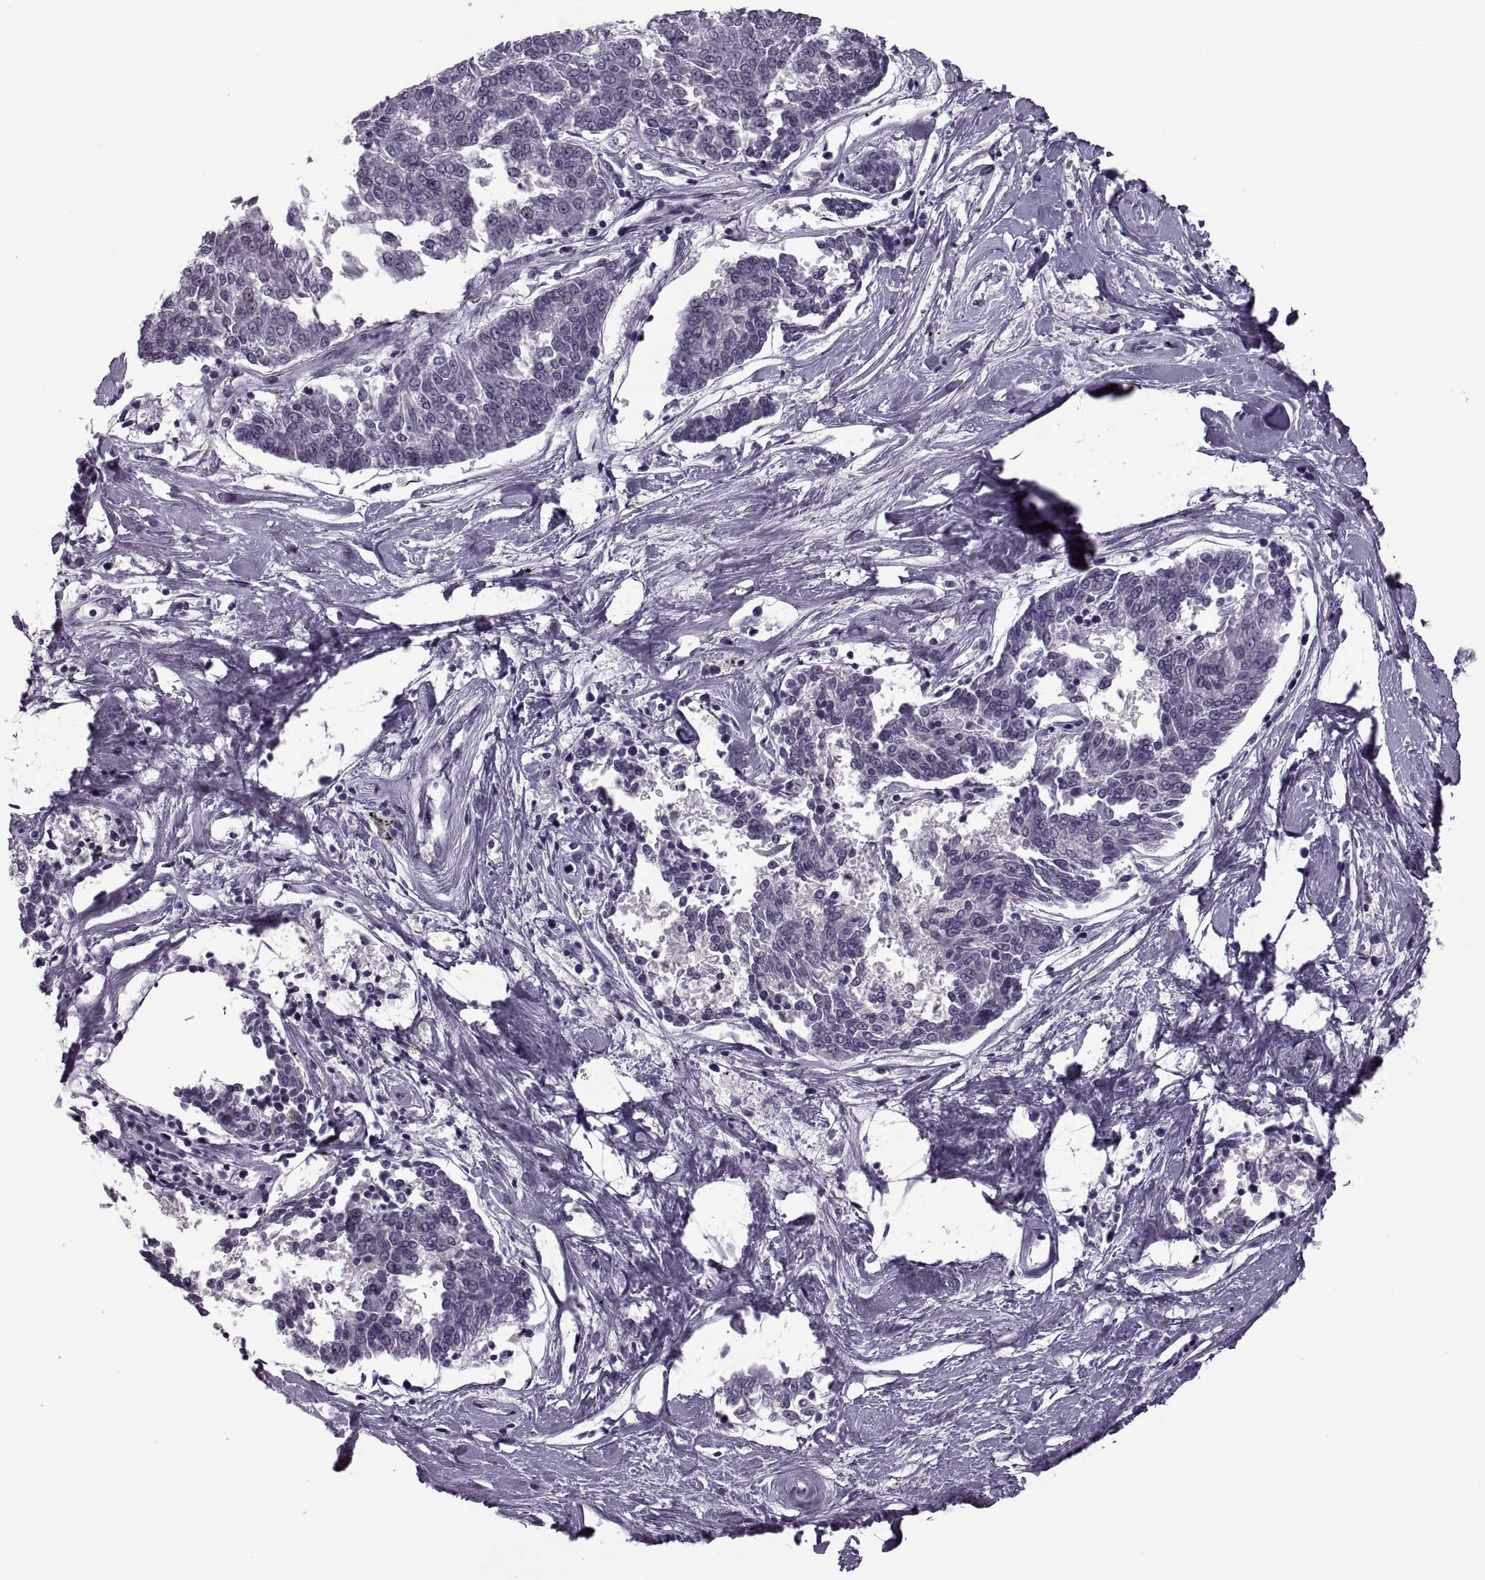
{"staining": {"intensity": "negative", "quantity": "none", "location": "none"}, "tissue": "melanoma", "cell_type": "Tumor cells", "image_type": "cancer", "snomed": [{"axis": "morphology", "description": "Malignant melanoma, NOS"}, {"axis": "topography", "description": "Skin"}], "caption": "Tumor cells show no significant protein staining in melanoma.", "gene": "PRSS54", "patient": {"sex": "female", "age": 72}}